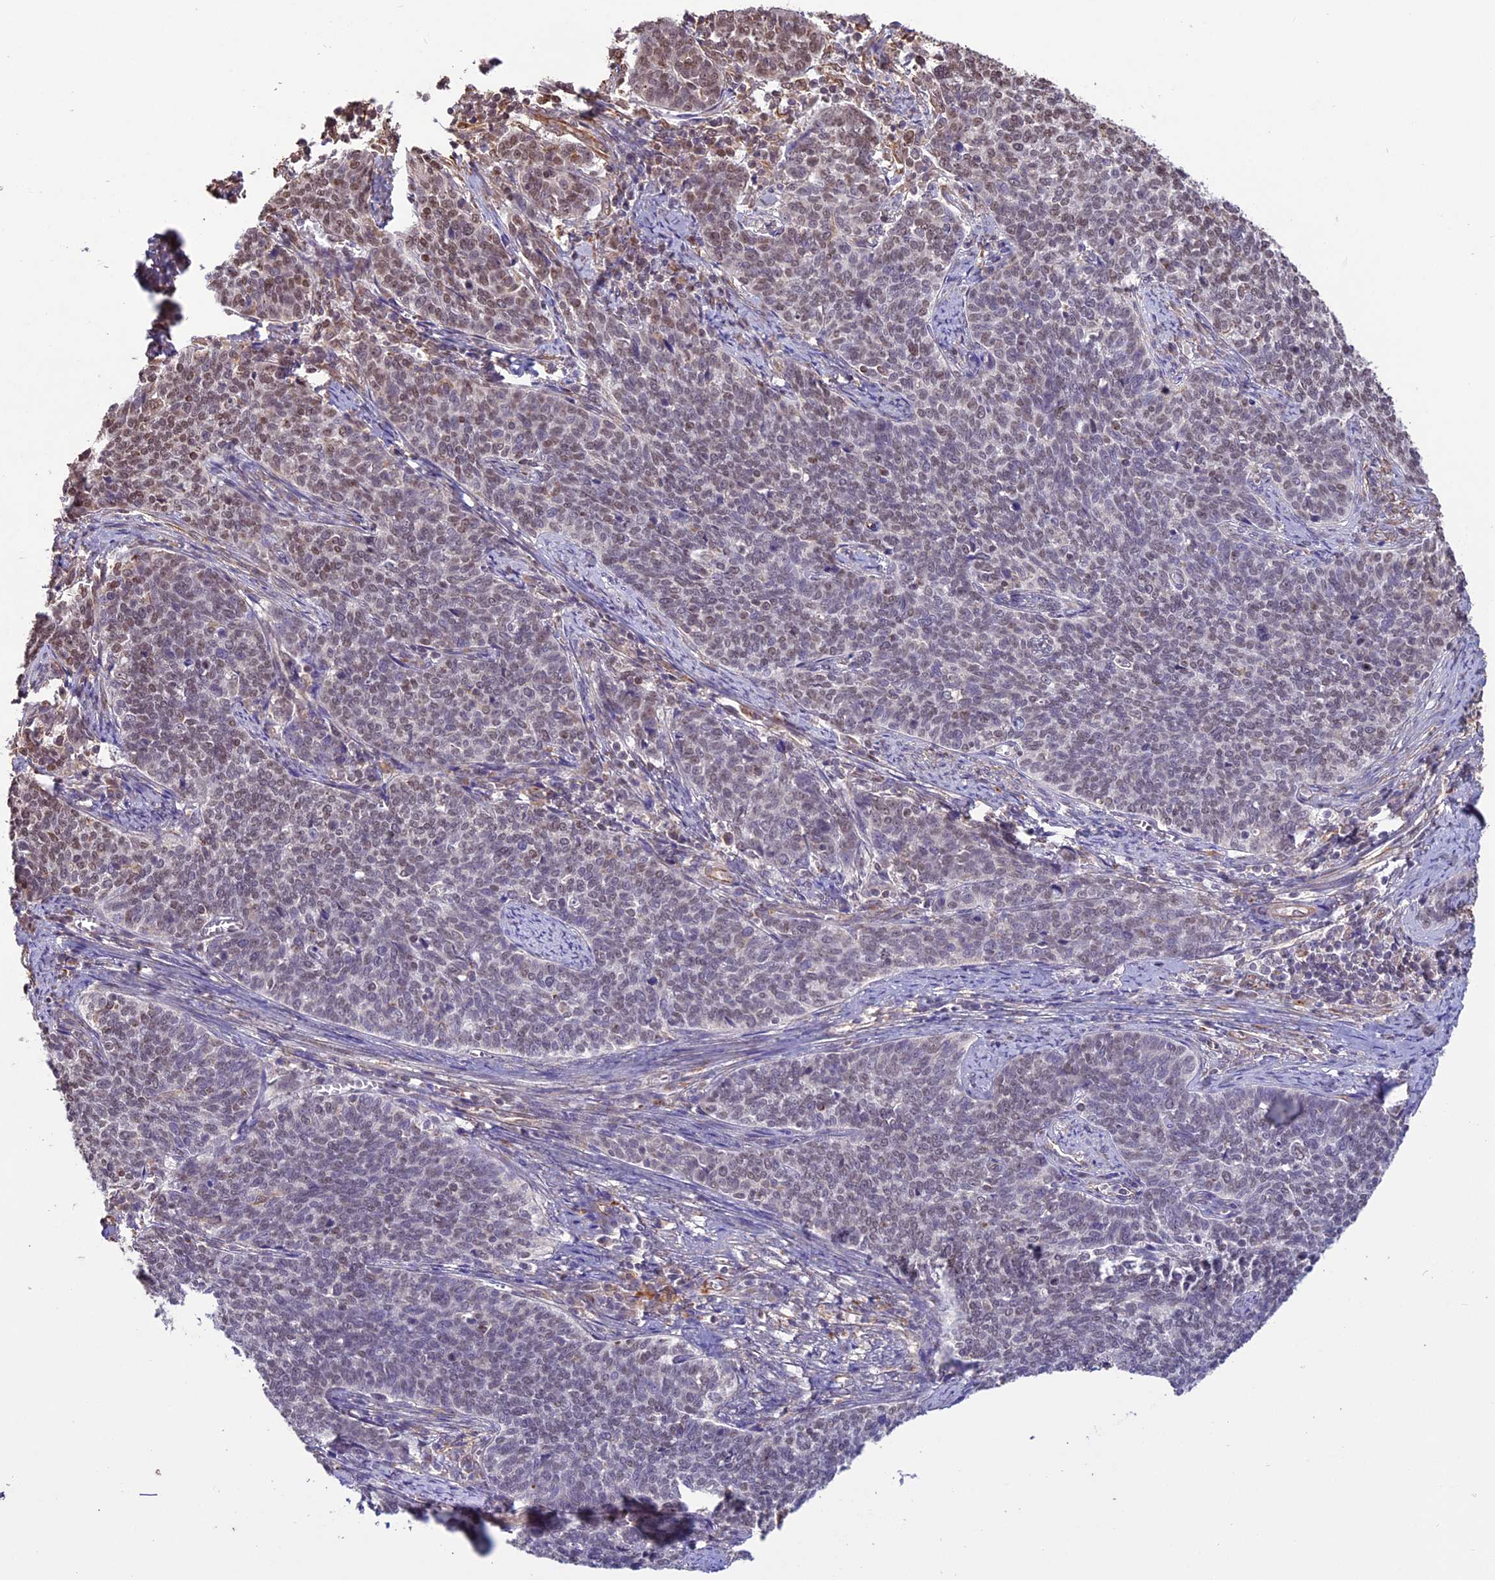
{"staining": {"intensity": "moderate", "quantity": "<25%", "location": "nuclear"}, "tissue": "cervical cancer", "cell_type": "Tumor cells", "image_type": "cancer", "snomed": [{"axis": "morphology", "description": "Squamous cell carcinoma, NOS"}, {"axis": "topography", "description": "Cervix"}], "caption": "Moderate nuclear protein positivity is seen in approximately <25% of tumor cells in squamous cell carcinoma (cervical).", "gene": "C3orf70", "patient": {"sex": "female", "age": 39}}